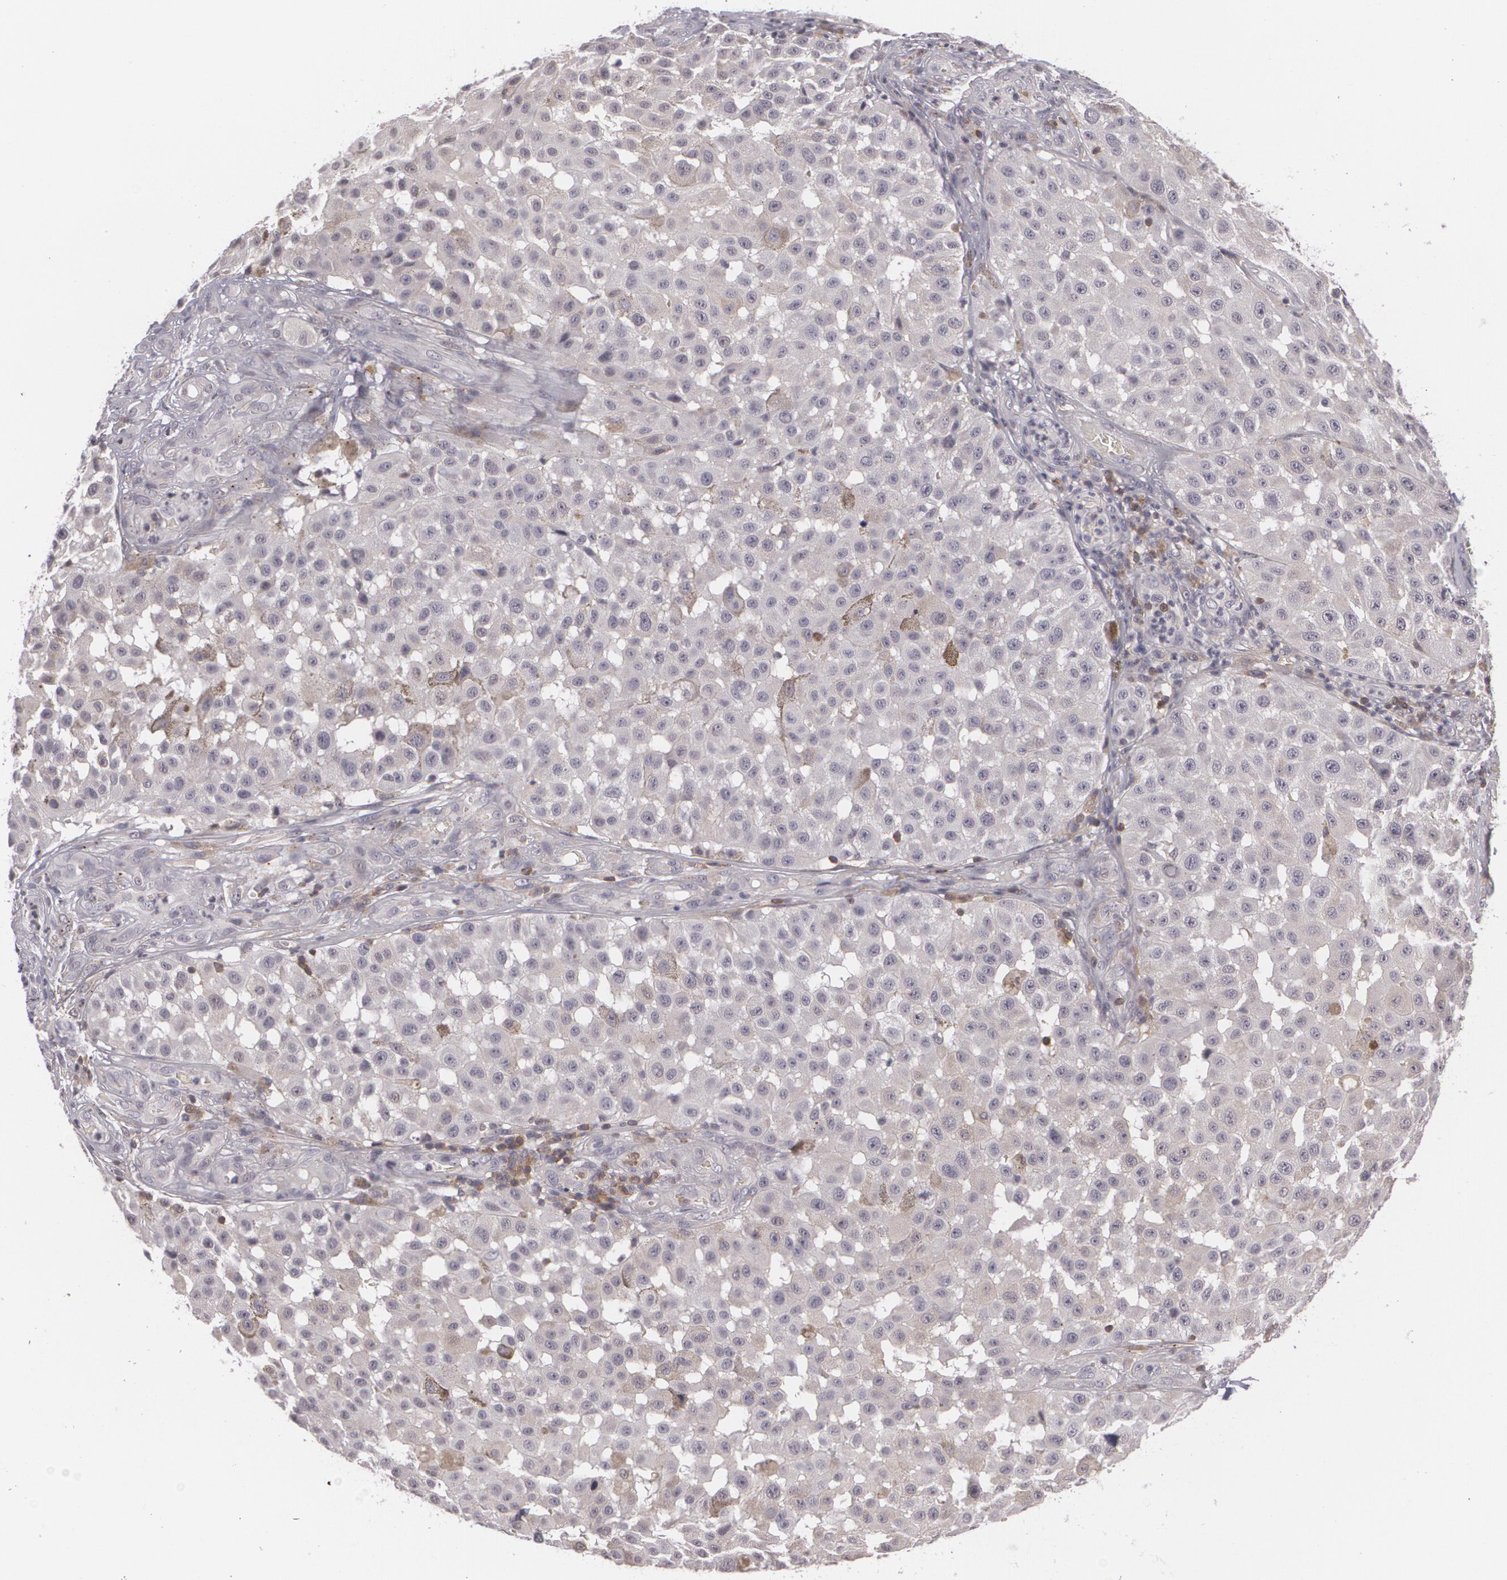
{"staining": {"intensity": "weak", "quantity": "25%-75%", "location": "cytoplasmic/membranous"}, "tissue": "melanoma", "cell_type": "Tumor cells", "image_type": "cancer", "snomed": [{"axis": "morphology", "description": "Malignant melanoma, NOS"}, {"axis": "topography", "description": "Skin"}], "caption": "About 25%-75% of tumor cells in human melanoma show weak cytoplasmic/membranous protein expression as visualized by brown immunohistochemical staining.", "gene": "BIN1", "patient": {"sex": "female", "age": 64}}